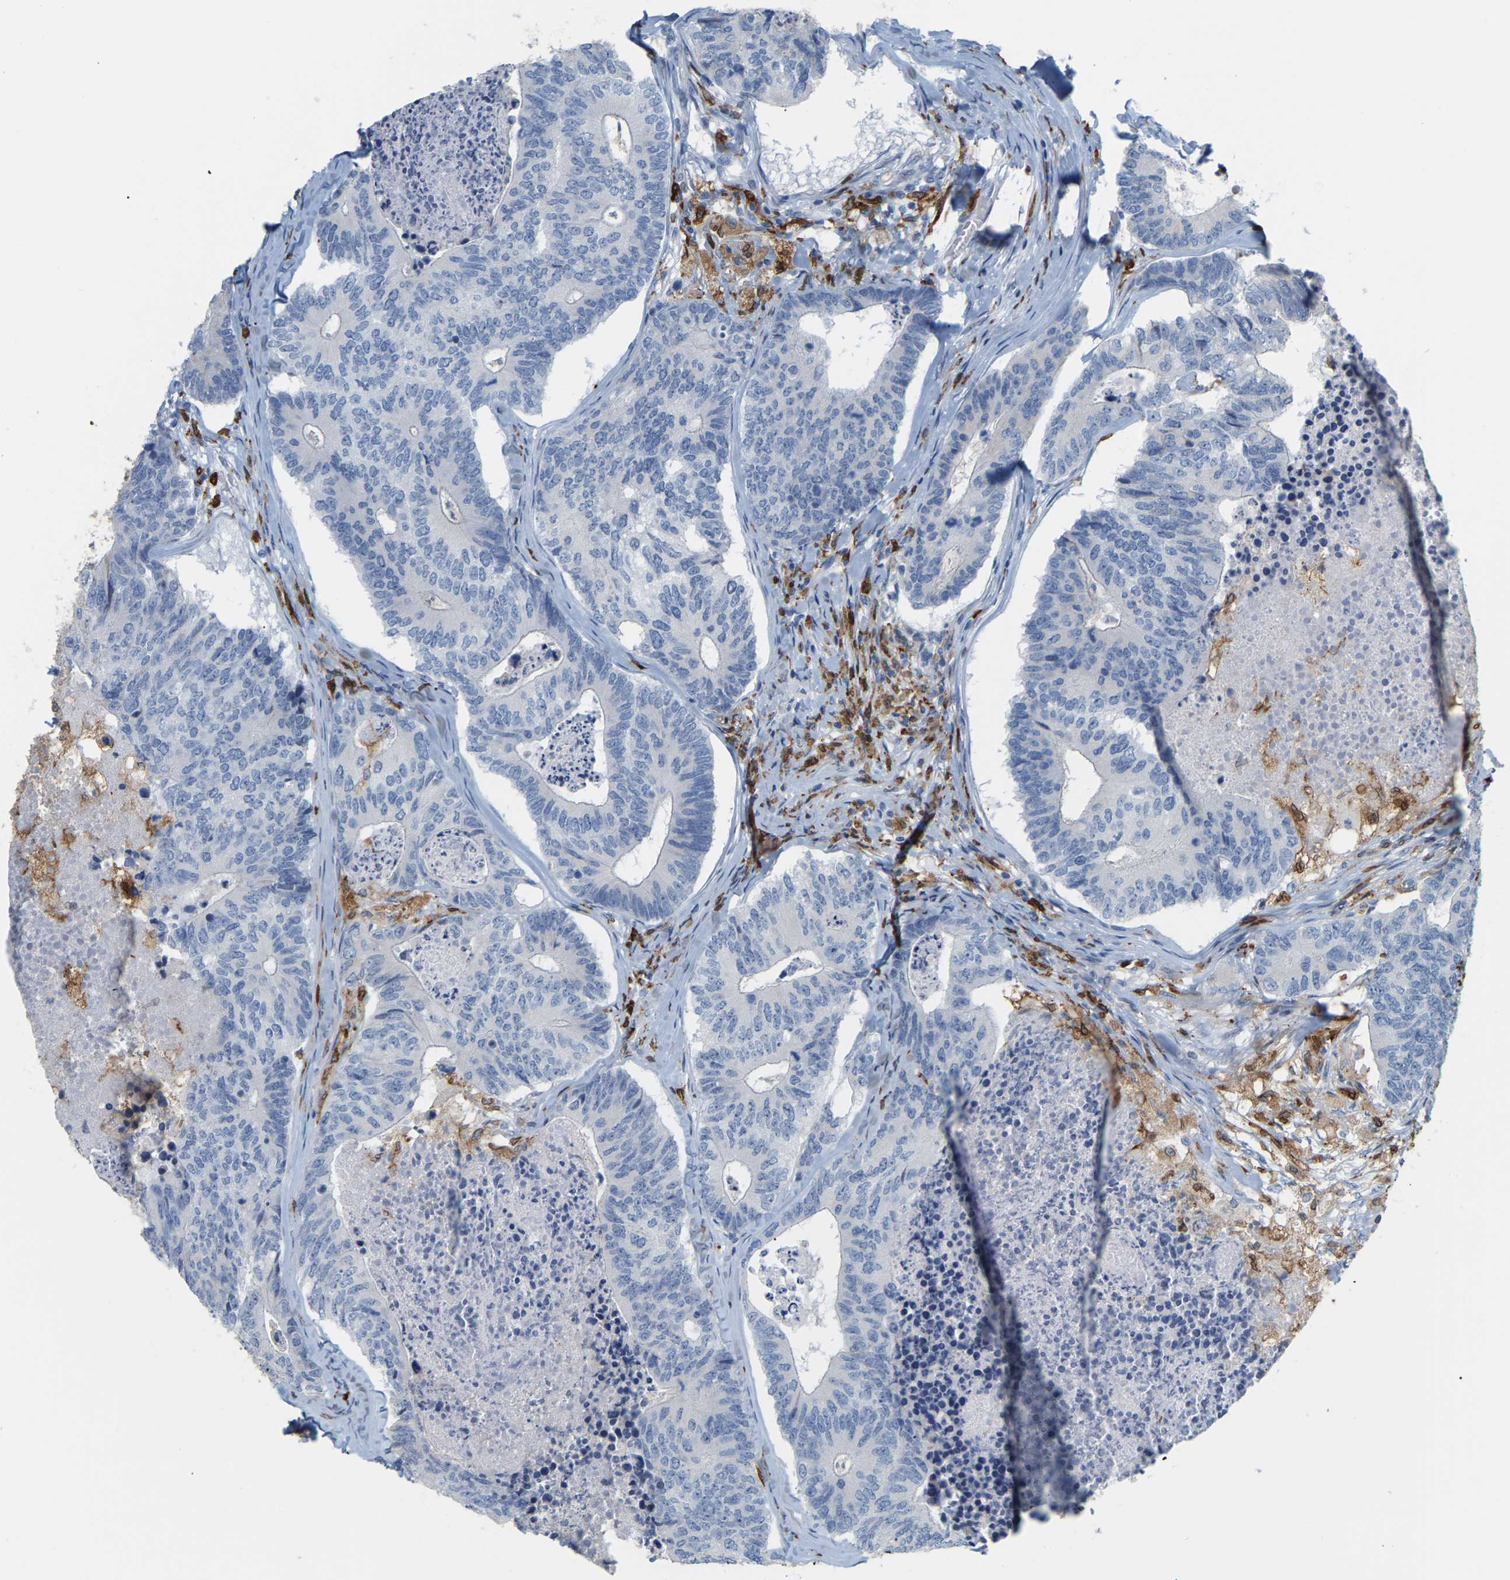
{"staining": {"intensity": "negative", "quantity": "none", "location": "none"}, "tissue": "colorectal cancer", "cell_type": "Tumor cells", "image_type": "cancer", "snomed": [{"axis": "morphology", "description": "Adenocarcinoma, NOS"}, {"axis": "topography", "description": "Colon"}], "caption": "This photomicrograph is of colorectal cancer stained with immunohistochemistry (IHC) to label a protein in brown with the nuclei are counter-stained blue. There is no staining in tumor cells.", "gene": "PTGS1", "patient": {"sex": "female", "age": 67}}